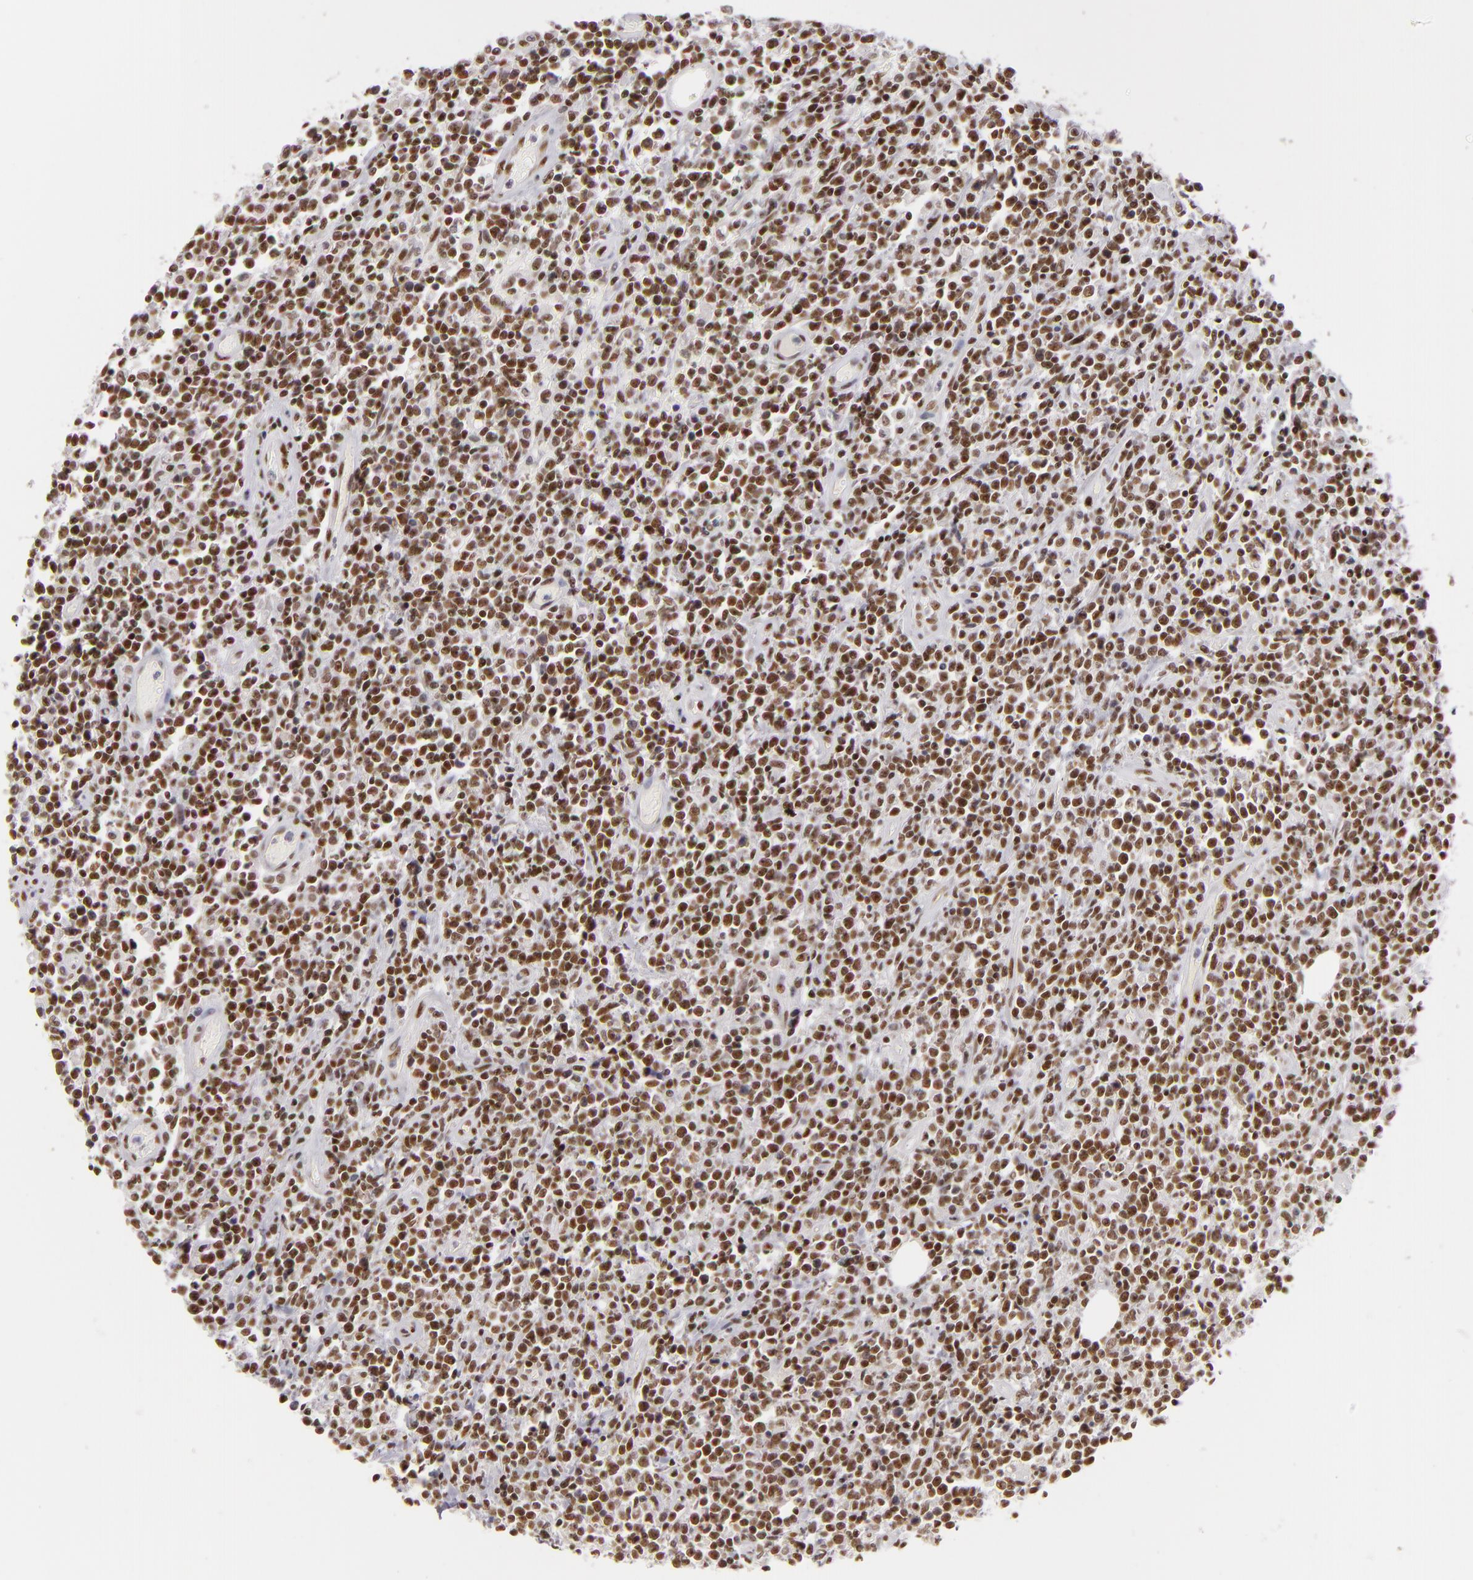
{"staining": {"intensity": "strong", "quantity": ">75%", "location": "nuclear"}, "tissue": "lymphoma", "cell_type": "Tumor cells", "image_type": "cancer", "snomed": [{"axis": "morphology", "description": "Malignant lymphoma, non-Hodgkin's type, High grade"}, {"axis": "topography", "description": "Colon"}], "caption": "IHC histopathology image of human high-grade malignant lymphoma, non-Hodgkin's type stained for a protein (brown), which shows high levels of strong nuclear expression in approximately >75% of tumor cells.", "gene": "DAXX", "patient": {"sex": "male", "age": 82}}